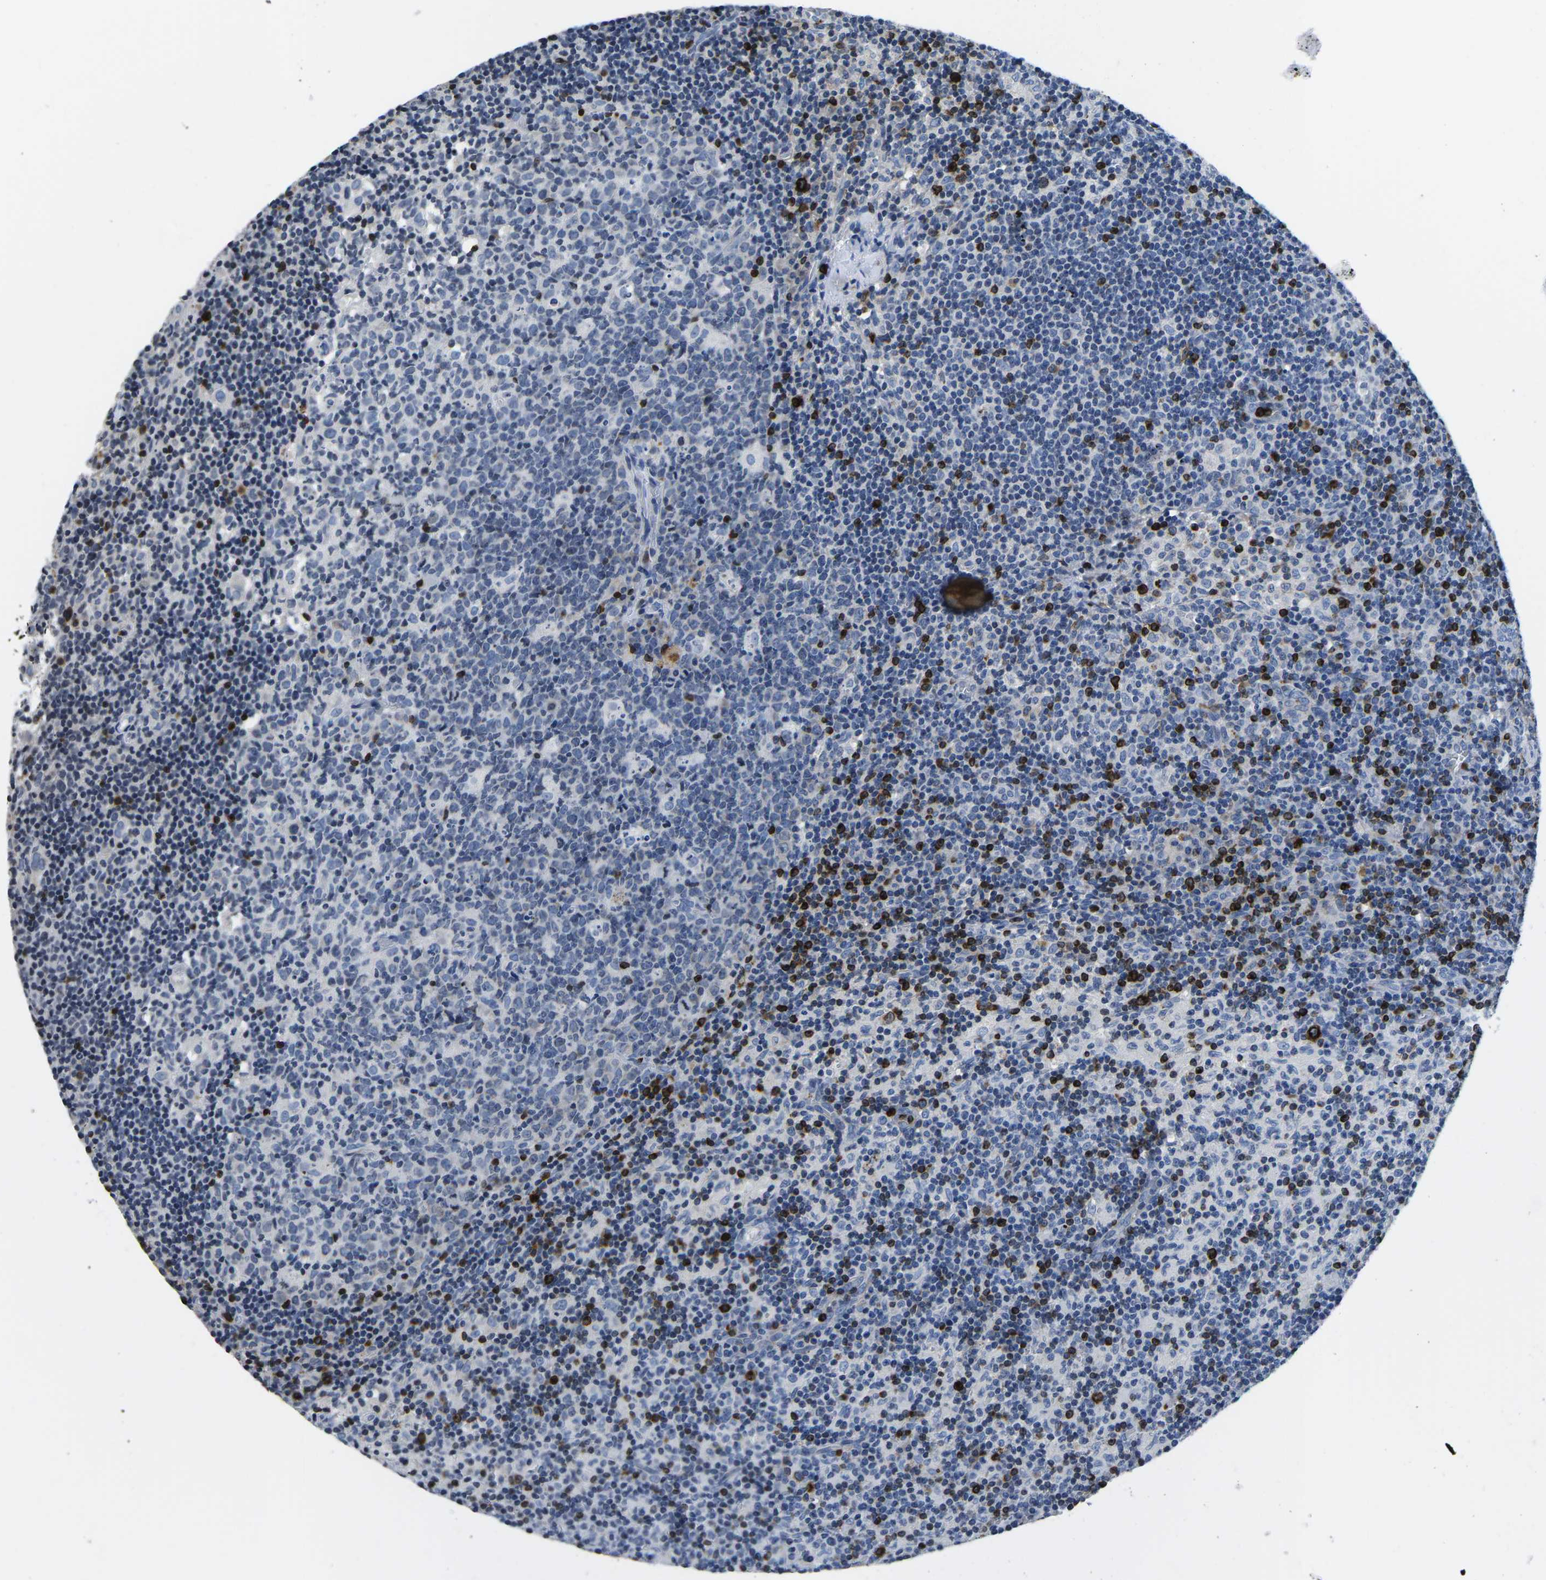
{"staining": {"intensity": "negative", "quantity": "none", "location": "none"}, "tissue": "lymph node", "cell_type": "Germinal center cells", "image_type": "normal", "snomed": [{"axis": "morphology", "description": "Normal tissue, NOS"}, {"axis": "morphology", "description": "Inflammation, NOS"}, {"axis": "topography", "description": "Lymph node"}], "caption": "Immunohistochemical staining of unremarkable human lymph node reveals no significant staining in germinal center cells. (DAB IHC visualized using brightfield microscopy, high magnification).", "gene": "CTSW", "patient": {"sex": "male", "age": 55}}